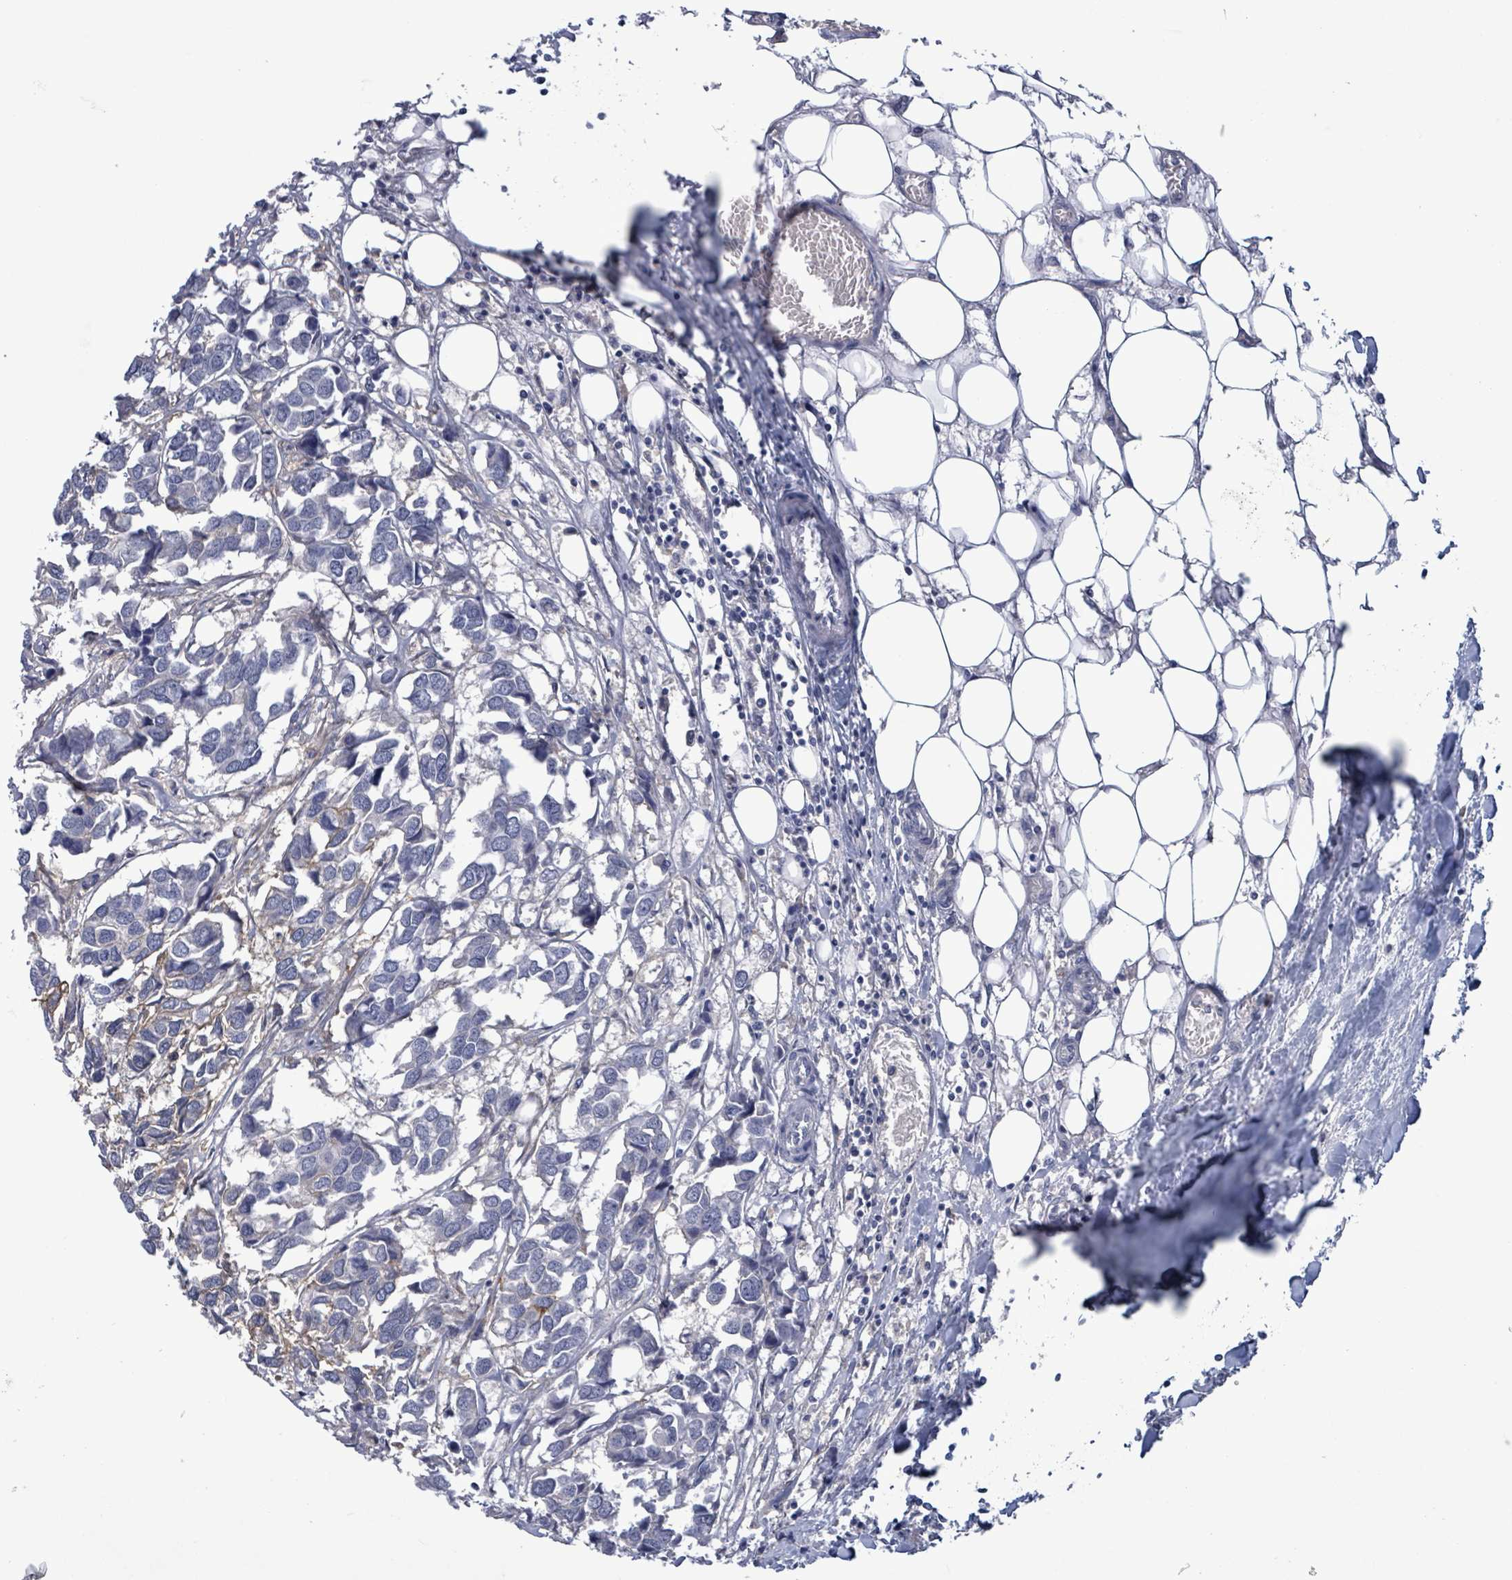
{"staining": {"intensity": "negative", "quantity": "none", "location": "none"}, "tissue": "breast cancer", "cell_type": "Tumor cells", "image_type": "cancer", "snomed": [{"axis": "morphology", "description": "Duct carcinoma"}, {"axis": "topography", "description": "Breast"}], "caption": "An image of human breast invasive ductal carcinoma is negative for staining in tumor cells.", "gene": "BSG", "patient": {"sex": "female", "age": 83}}